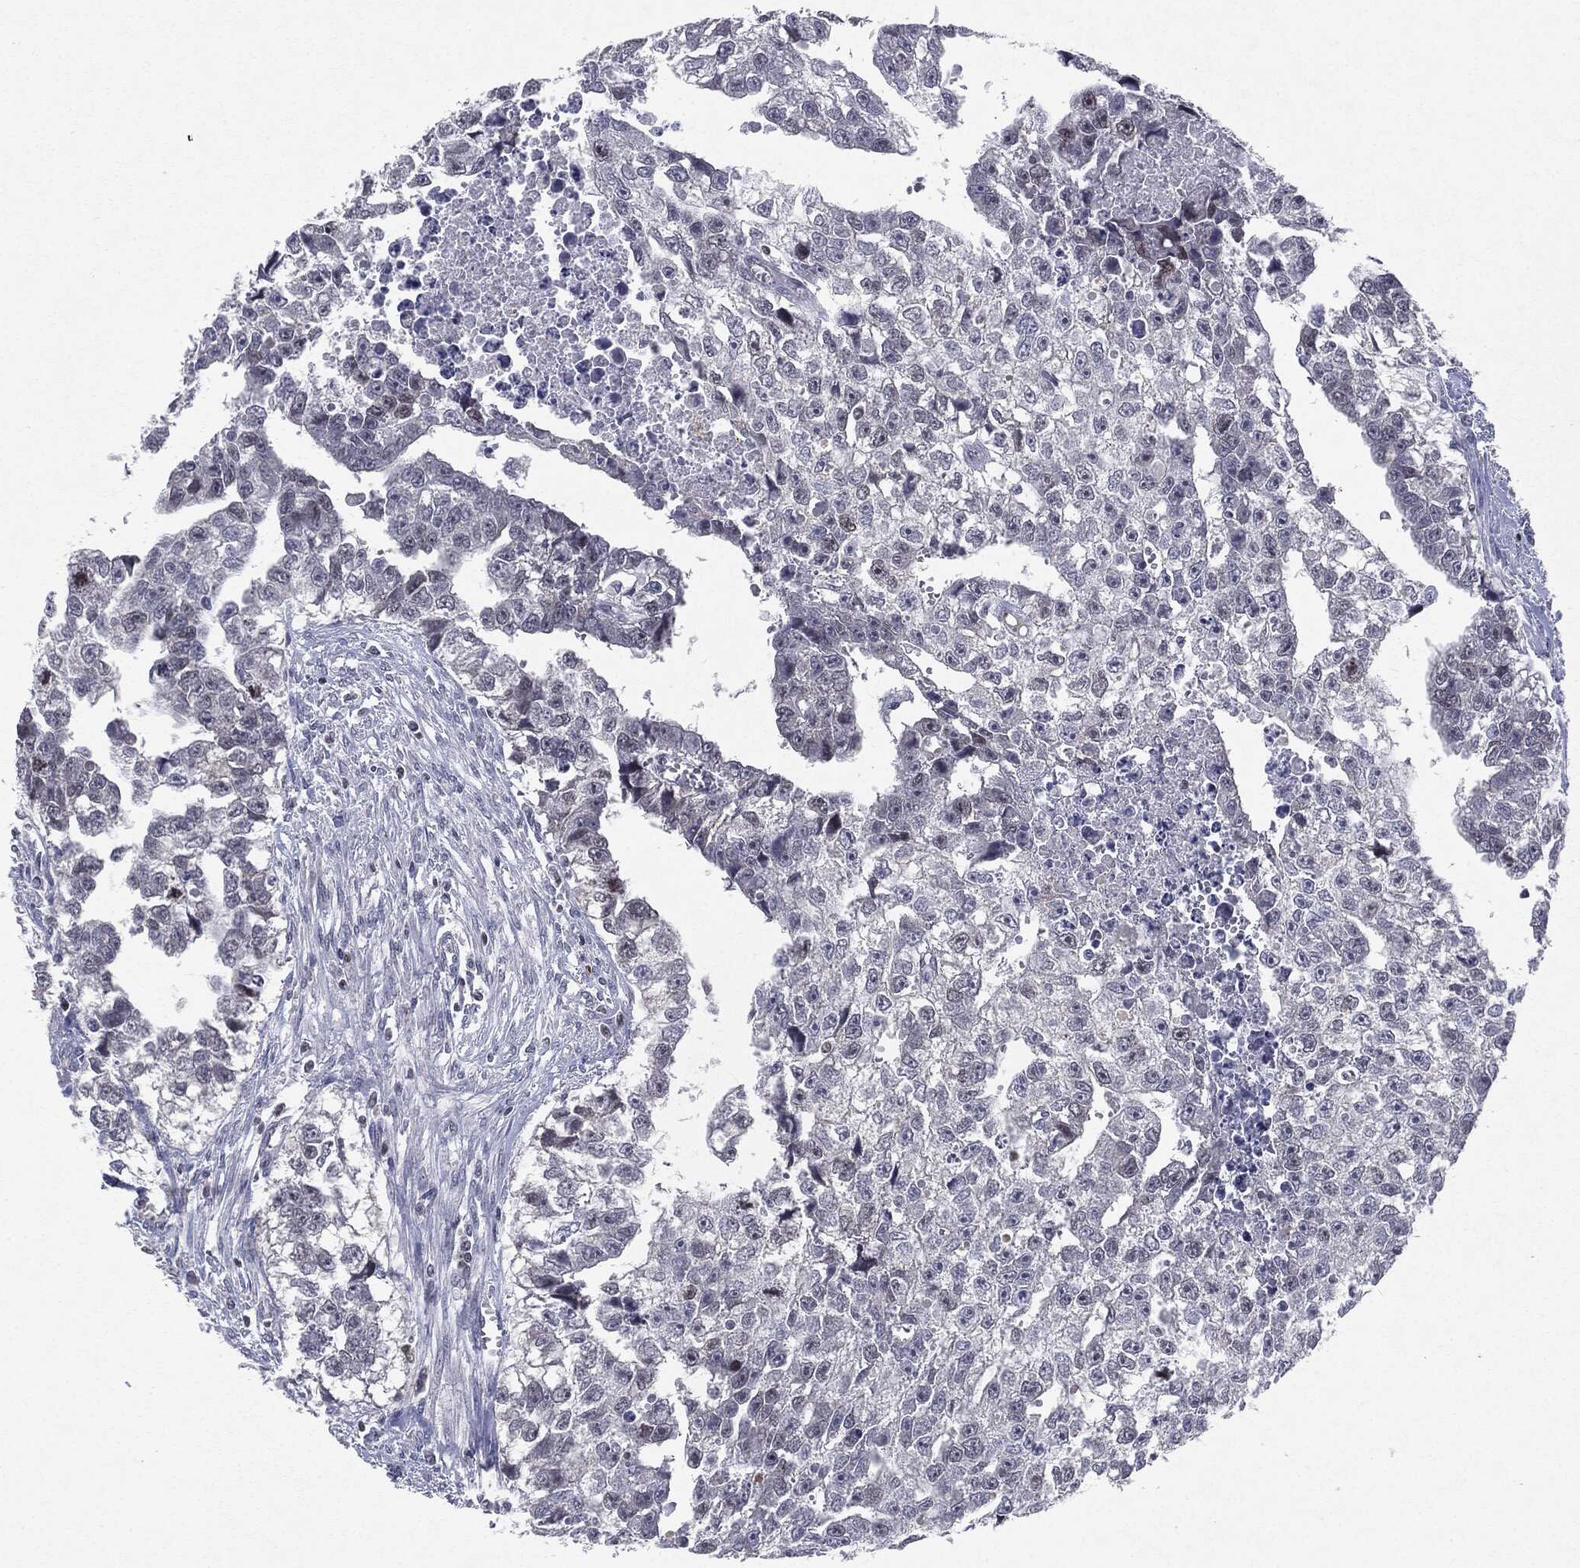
{"staining": {"intensity": "negative", "quantity": "none", "location": "none"}, "tissue": "testis cancer", "cell_type": "Tumor cells", "image_type": "cancer", "snomed": [{"axis": "morphology", "description": "Carcinoma, Embryonal, NOS"}, {"axis": "morphology", "description": "Teratoma, malignant, NOS"}, {"axis": "topography", "description": "Testis"}], "caption": "High power microscopy image of an IHC photomicrograph of testis cancer, revealing no significant expression in tumor cells.", "gene": "KIF2C", "patient": {"sex": "male", "age": 44}}